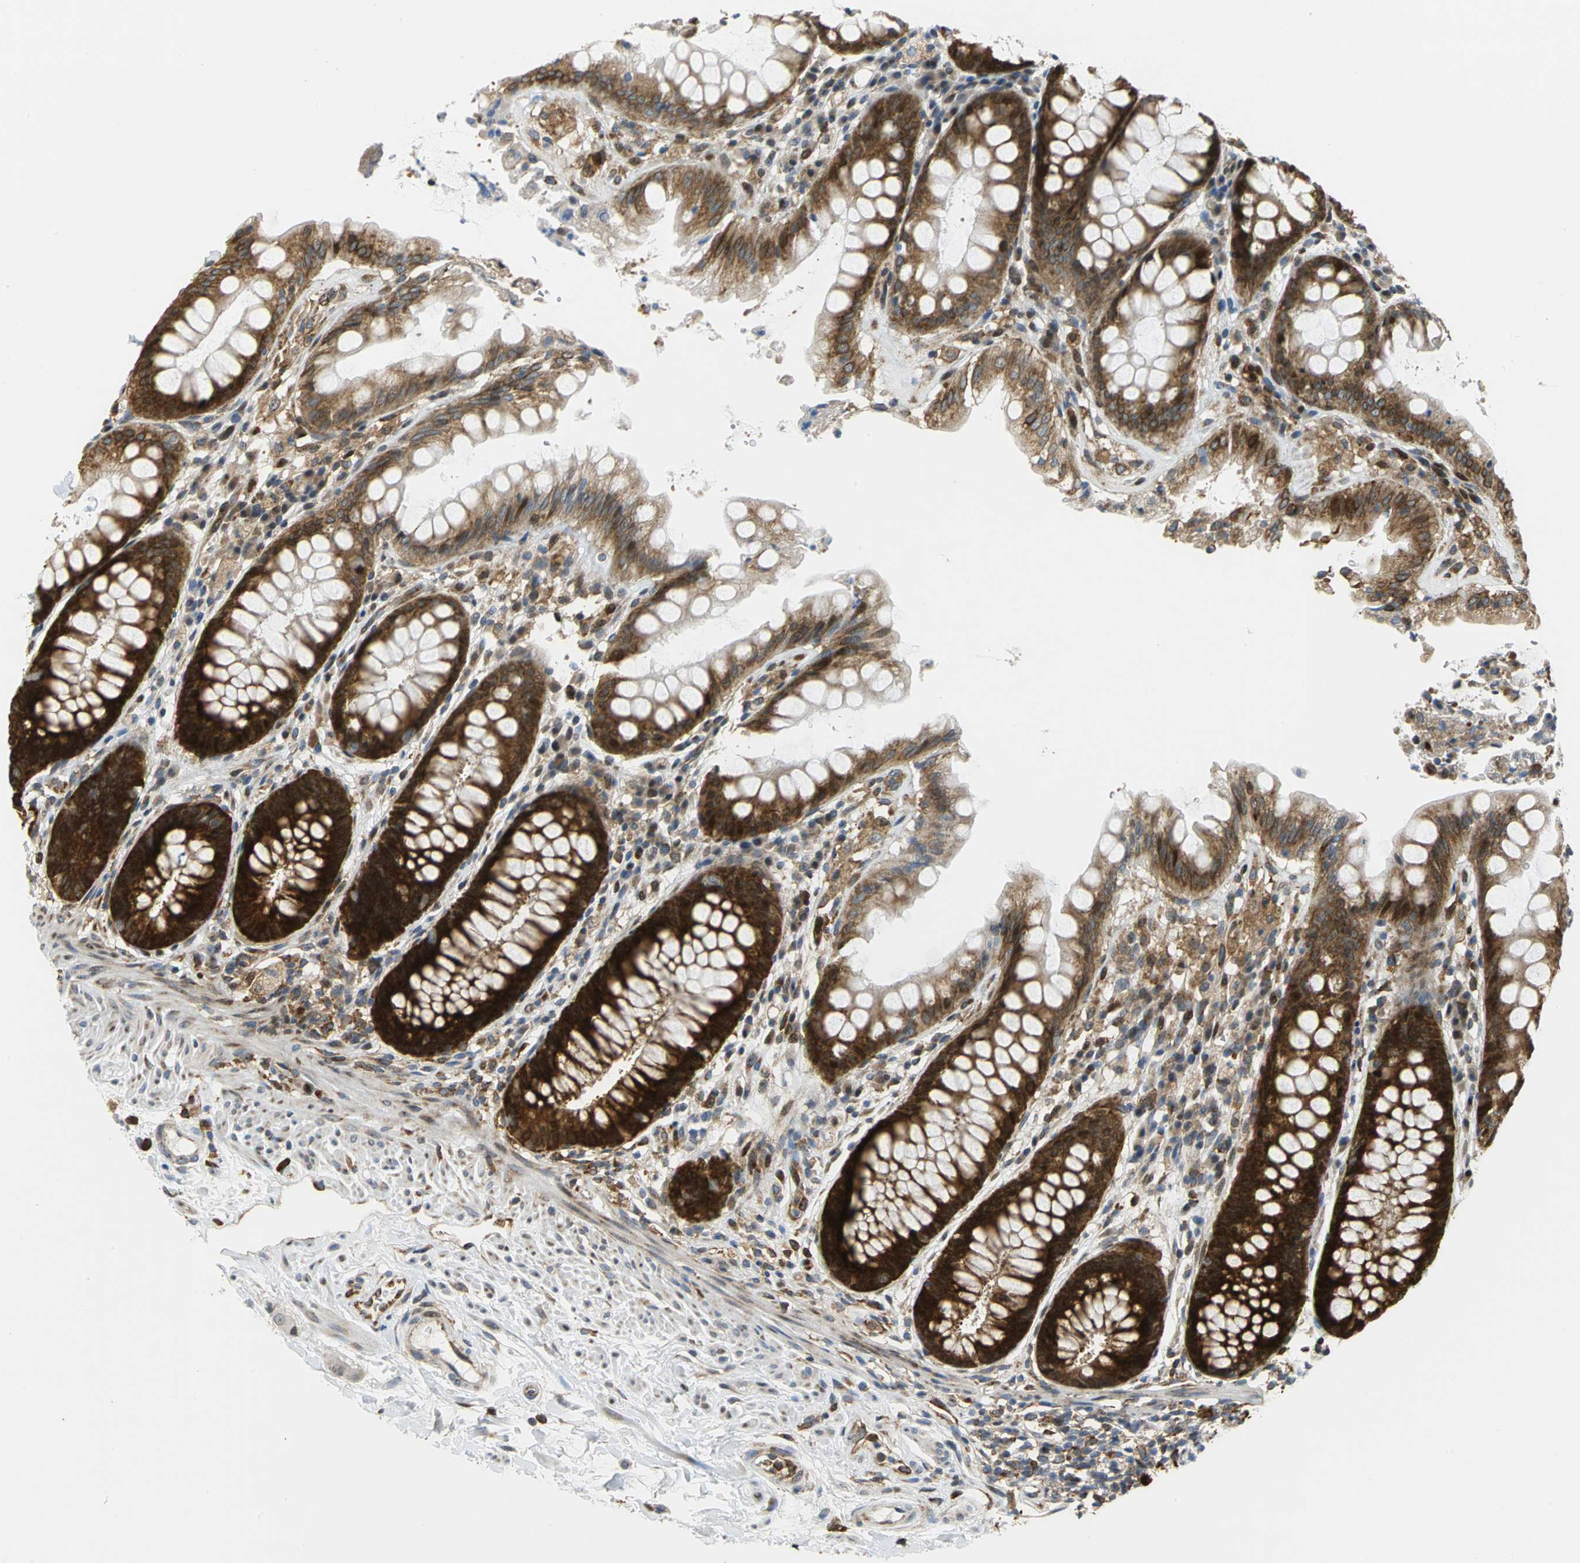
{"staining": {"intensity": "strong", "quantity": ">75%", "location": "cytoplasmic/membranous"}, "tissue": "rectum", "cell_type": "Glandular cells", "image_type": "normal", "snomed": [{"axis": "morphology", "description": "Normal tissue, NOS"}, {"axis": "topography", "description": "Rectum"}], "caption": "IHC photomicrograph of normal rectum: human rectum stained using immunohistochemistry displays high levels of strong protein expression localized specifically in the cytoplasmic/membranous of glandular cells, appearing as a cytoplasmic/membranous brown color.", "gene": "YBX1", "patient": {"sex": "female", "age": 46}}